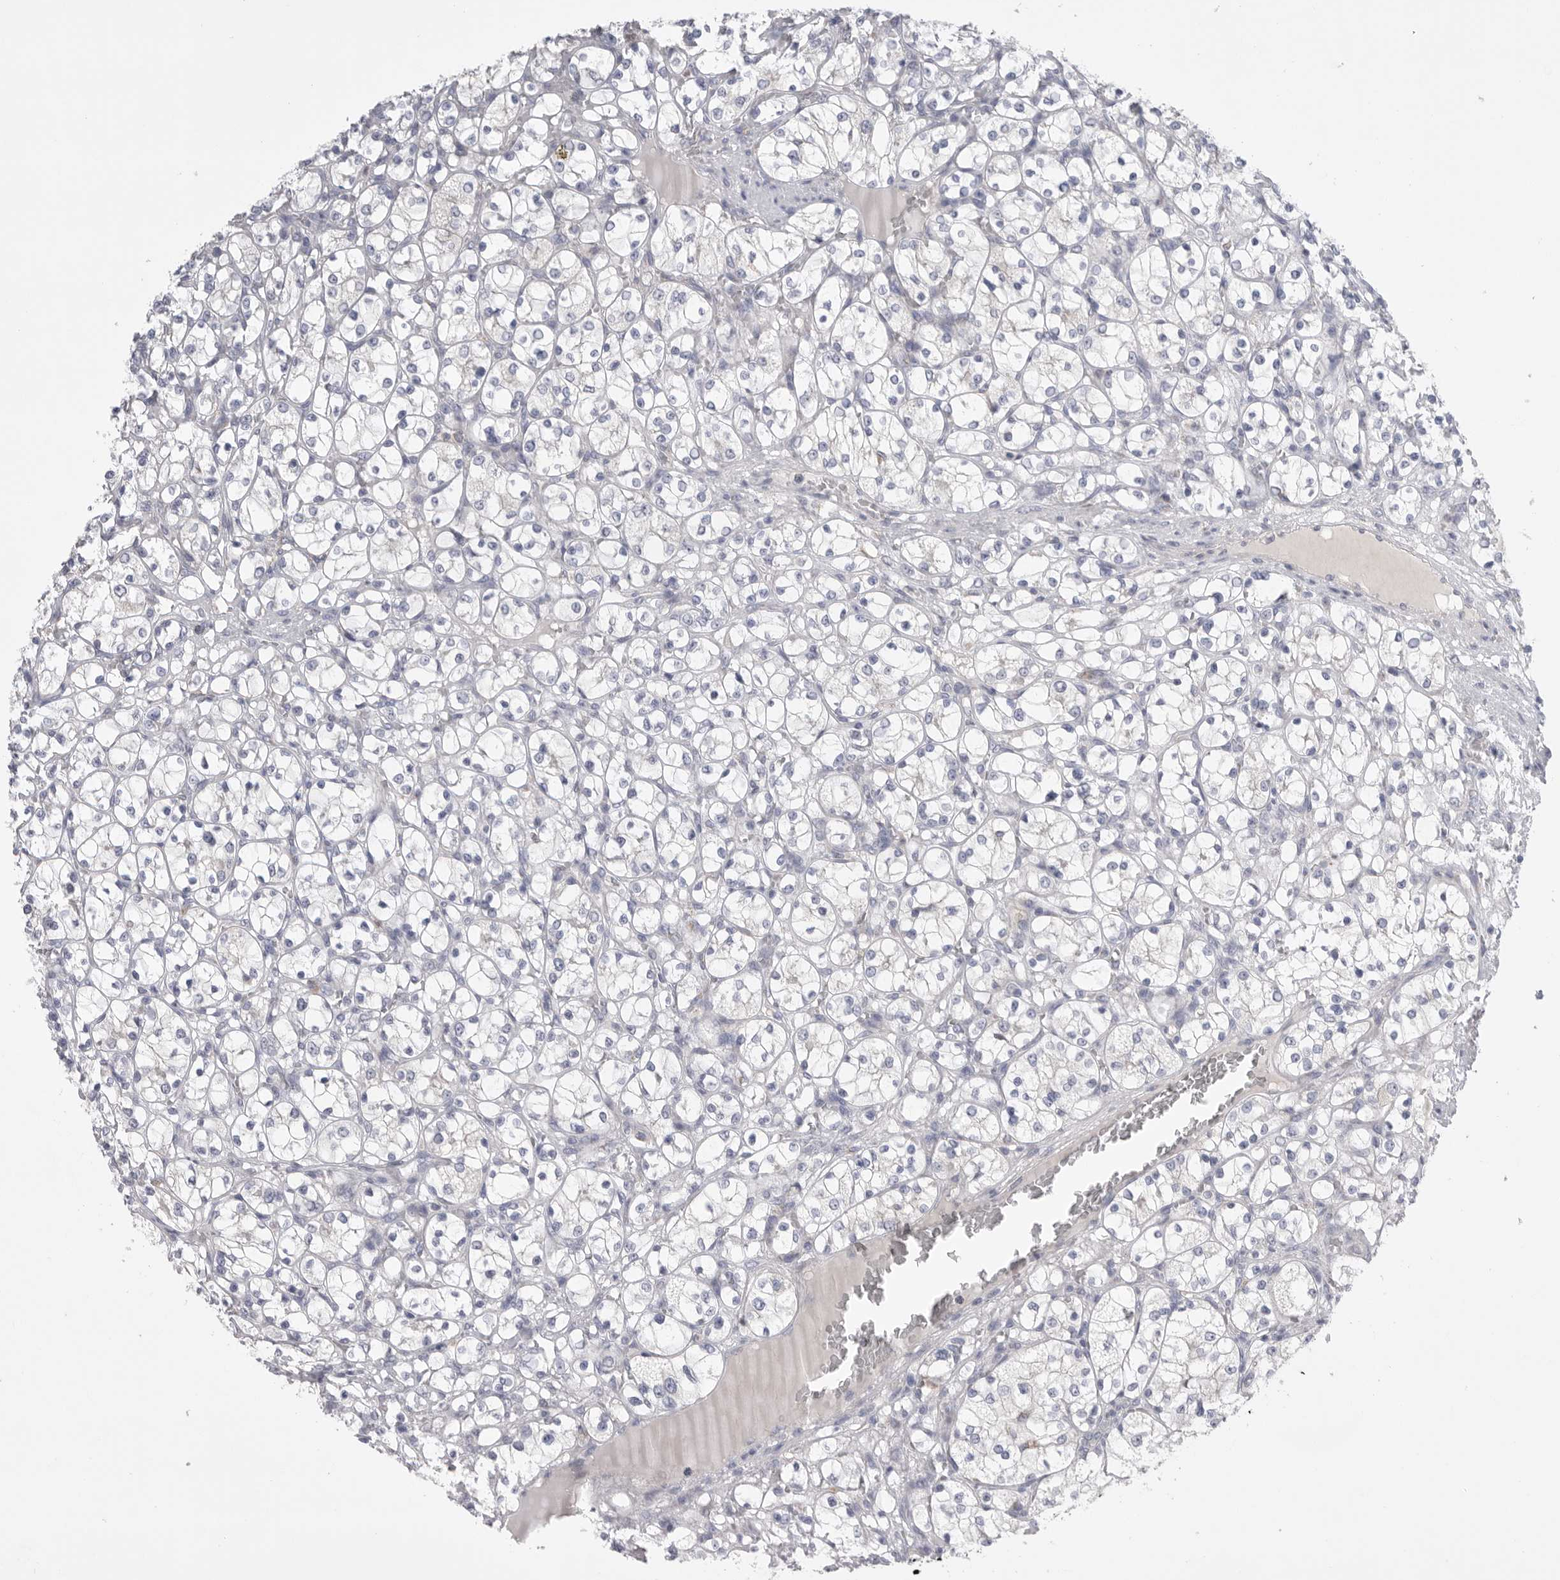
{"staining": {"intensity": "negative", "quantity": "none", "location": "none"}, "tissue": "renal cancer", "cell_type": "Tumor cells", "image_type": "cancer", "snomed": [{"axis": "morphology", "description": "Adenocarcinoma, NOS"}, {"axis": "topography", "description": "Kidney"}], "caption": "The IHC photomicrograph has no significant staining in tumor cells of renal cancer (adenocarcinoma) tissue.", "gene": "CCDC126", "patient": {"sex": "female", "age": 69}}